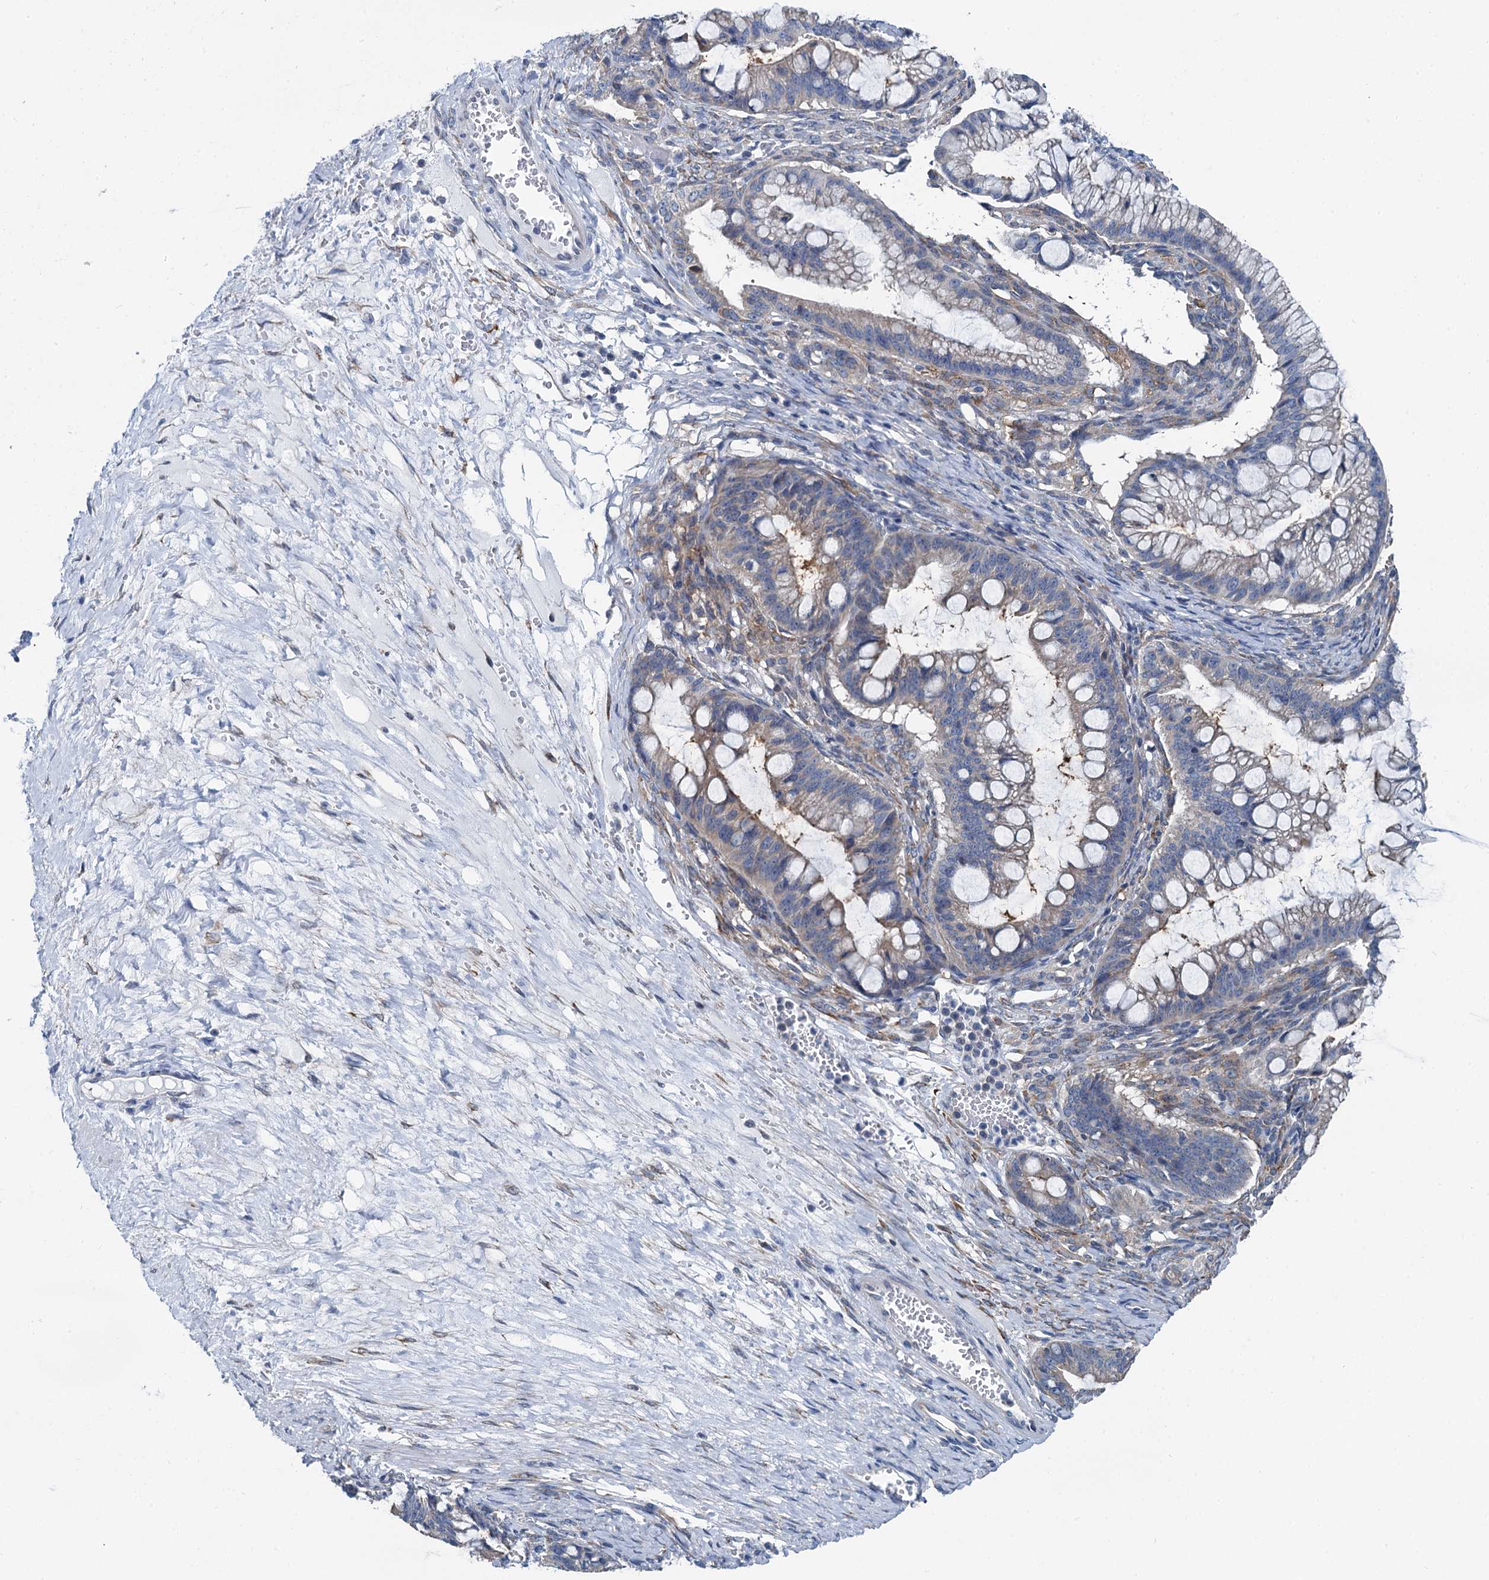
{"staining": {"intensity": "weak", "quantity": "<25%", "location": "cytoplasmic/membranous"}, "tissue": "ovarian cancer", "cell_type": "Tumor cells", "image_type": "cancer", "snomed": [{"axis": "morphology", "description": "Cystadenocarcinoma, mucinous, NOS"}, {"axis": "topography", "description": "Ovary"}], "caption": "The histopathology image exhibits no significant positivity in tumor cells of ovarian cancer.", "gene": "MIOX", "patient": {"sex": "female", "age": 73}}